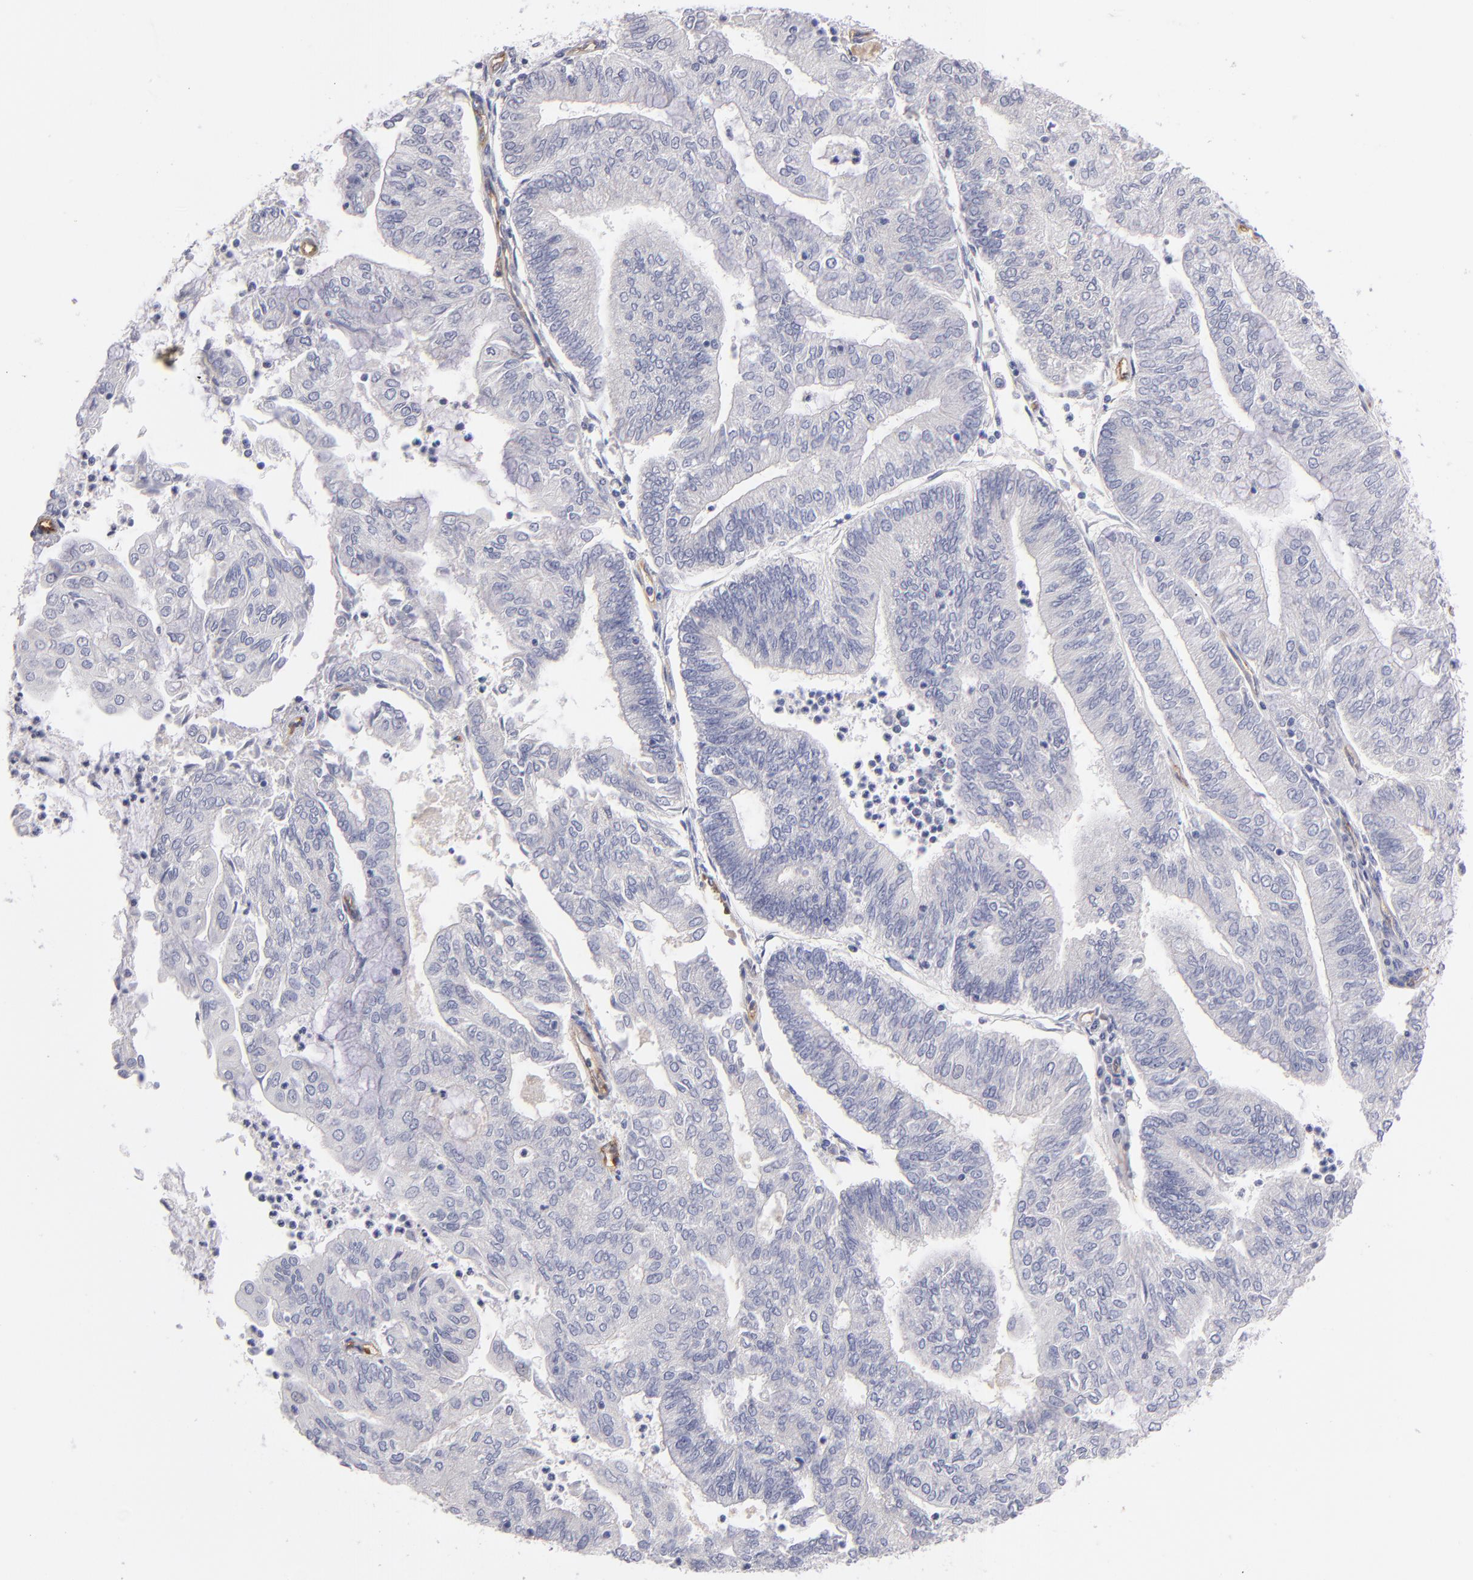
{"staining": {"intensity": "negative", "quantity": "none", "location": "none"}, "tissue": "endometrial cancer", "cell_type": "Tumor cells", "image_type": "cancer", "snomed": [{"axis": "morphology", "description": "Adenocarcinoma, NOS"}, {"axis": "topography", "description": "Endometrium"}], "caption": "This is an immunohistochemistry (IHC) image of human adenocarcinoma (endometrial). There is no staining in tumor cells.", "gene": "PLVAP", "patient": {"sex": "female", "age": 59}}